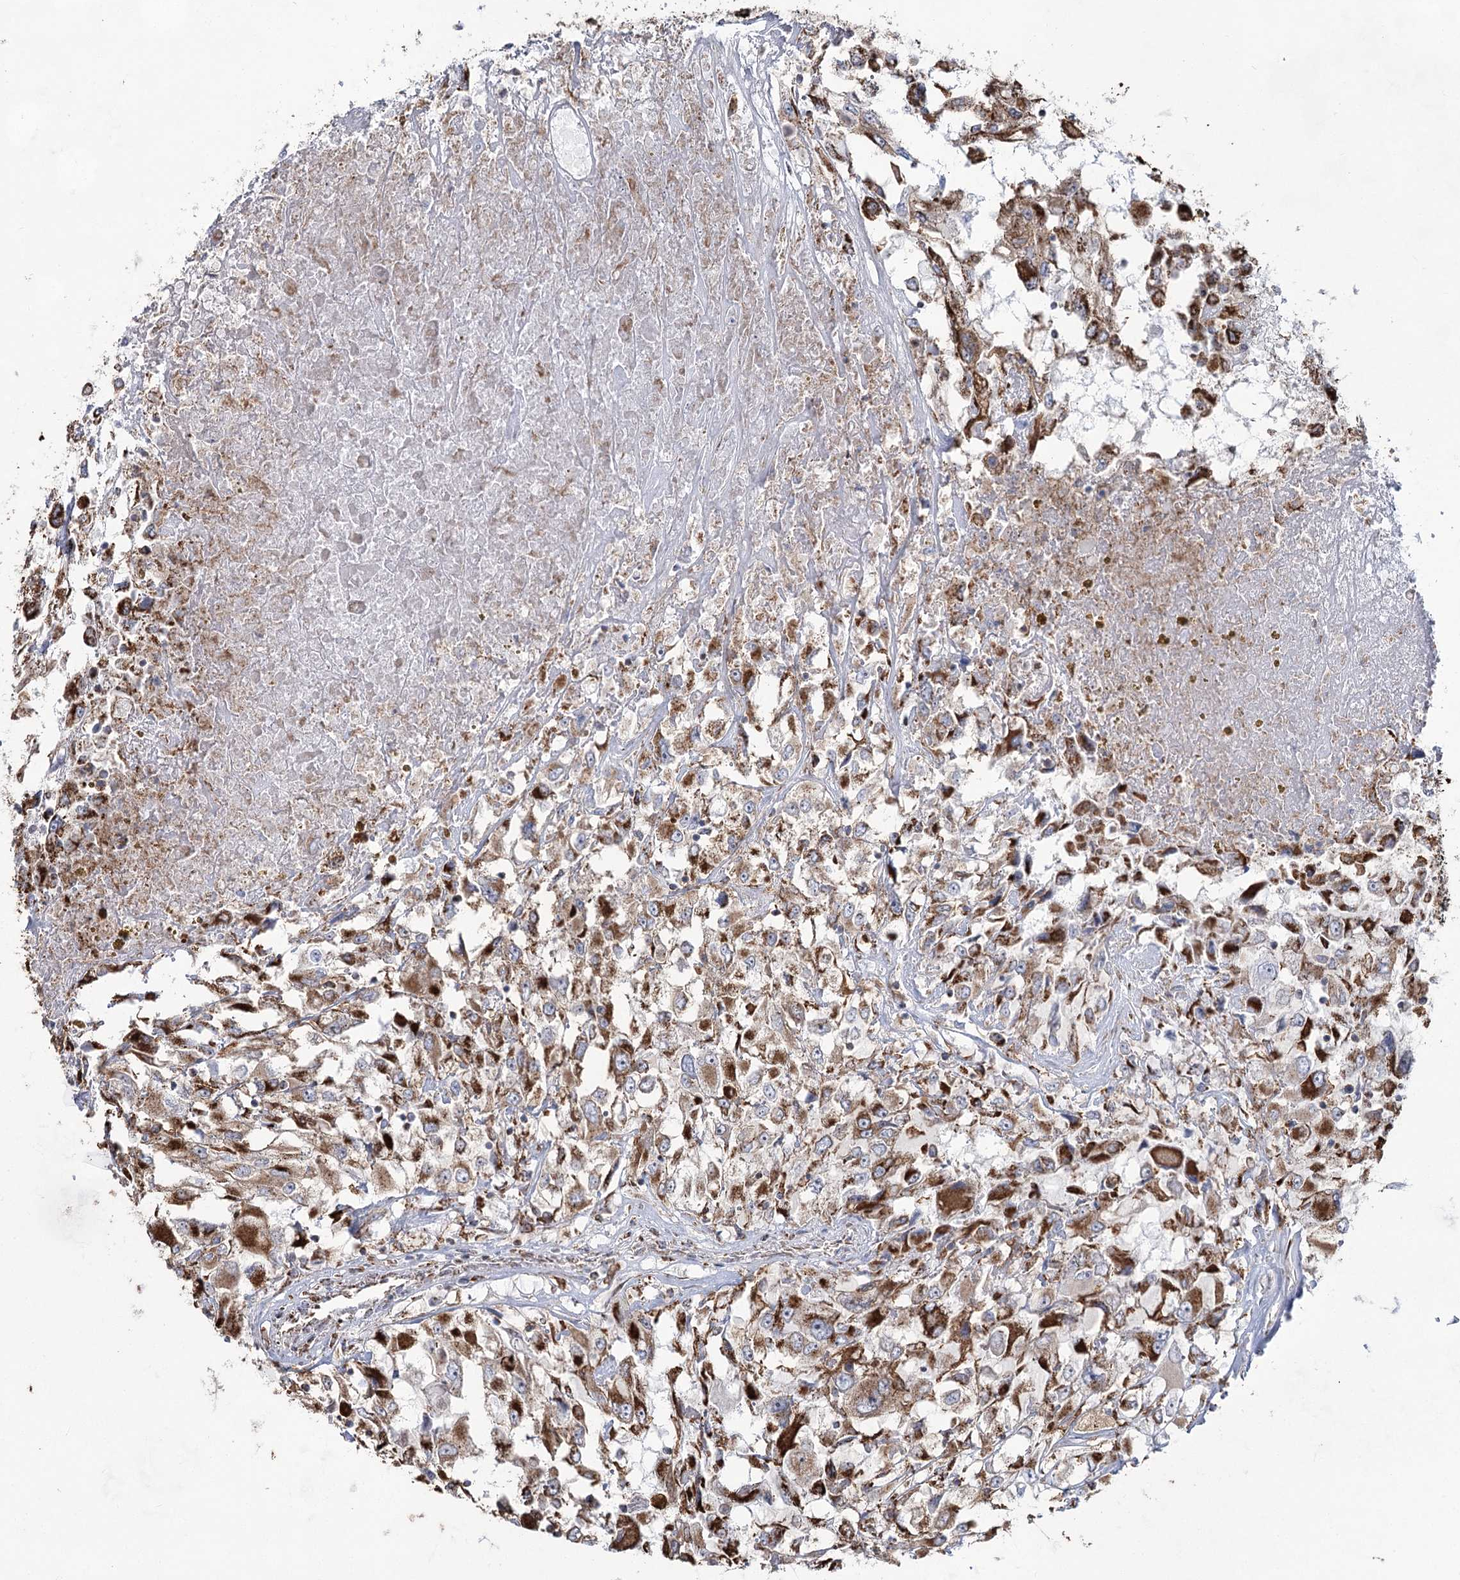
{"staining": {"intensity": "moderate", "quantity": ">75%", "location": "cytoplasmic/membranous"}, "tissue": "renal cancer", "cell_type": "Tumor cells", "image_type": "cancer", "snomed": [{"axis": "morphology", "description": "Adenocarcinoma, NOS"}, {"axis": "topography", "description": "Kidney"}], "caption": "Moderate cytoplasmic/membranous expression for a protein is seen in approximately >75% of tumor cells of renal adenocarcinoma using immunohistochemistry (IHC).", "gene": "CWF19L1", "patient": {"sex": "female", "age": 52}}